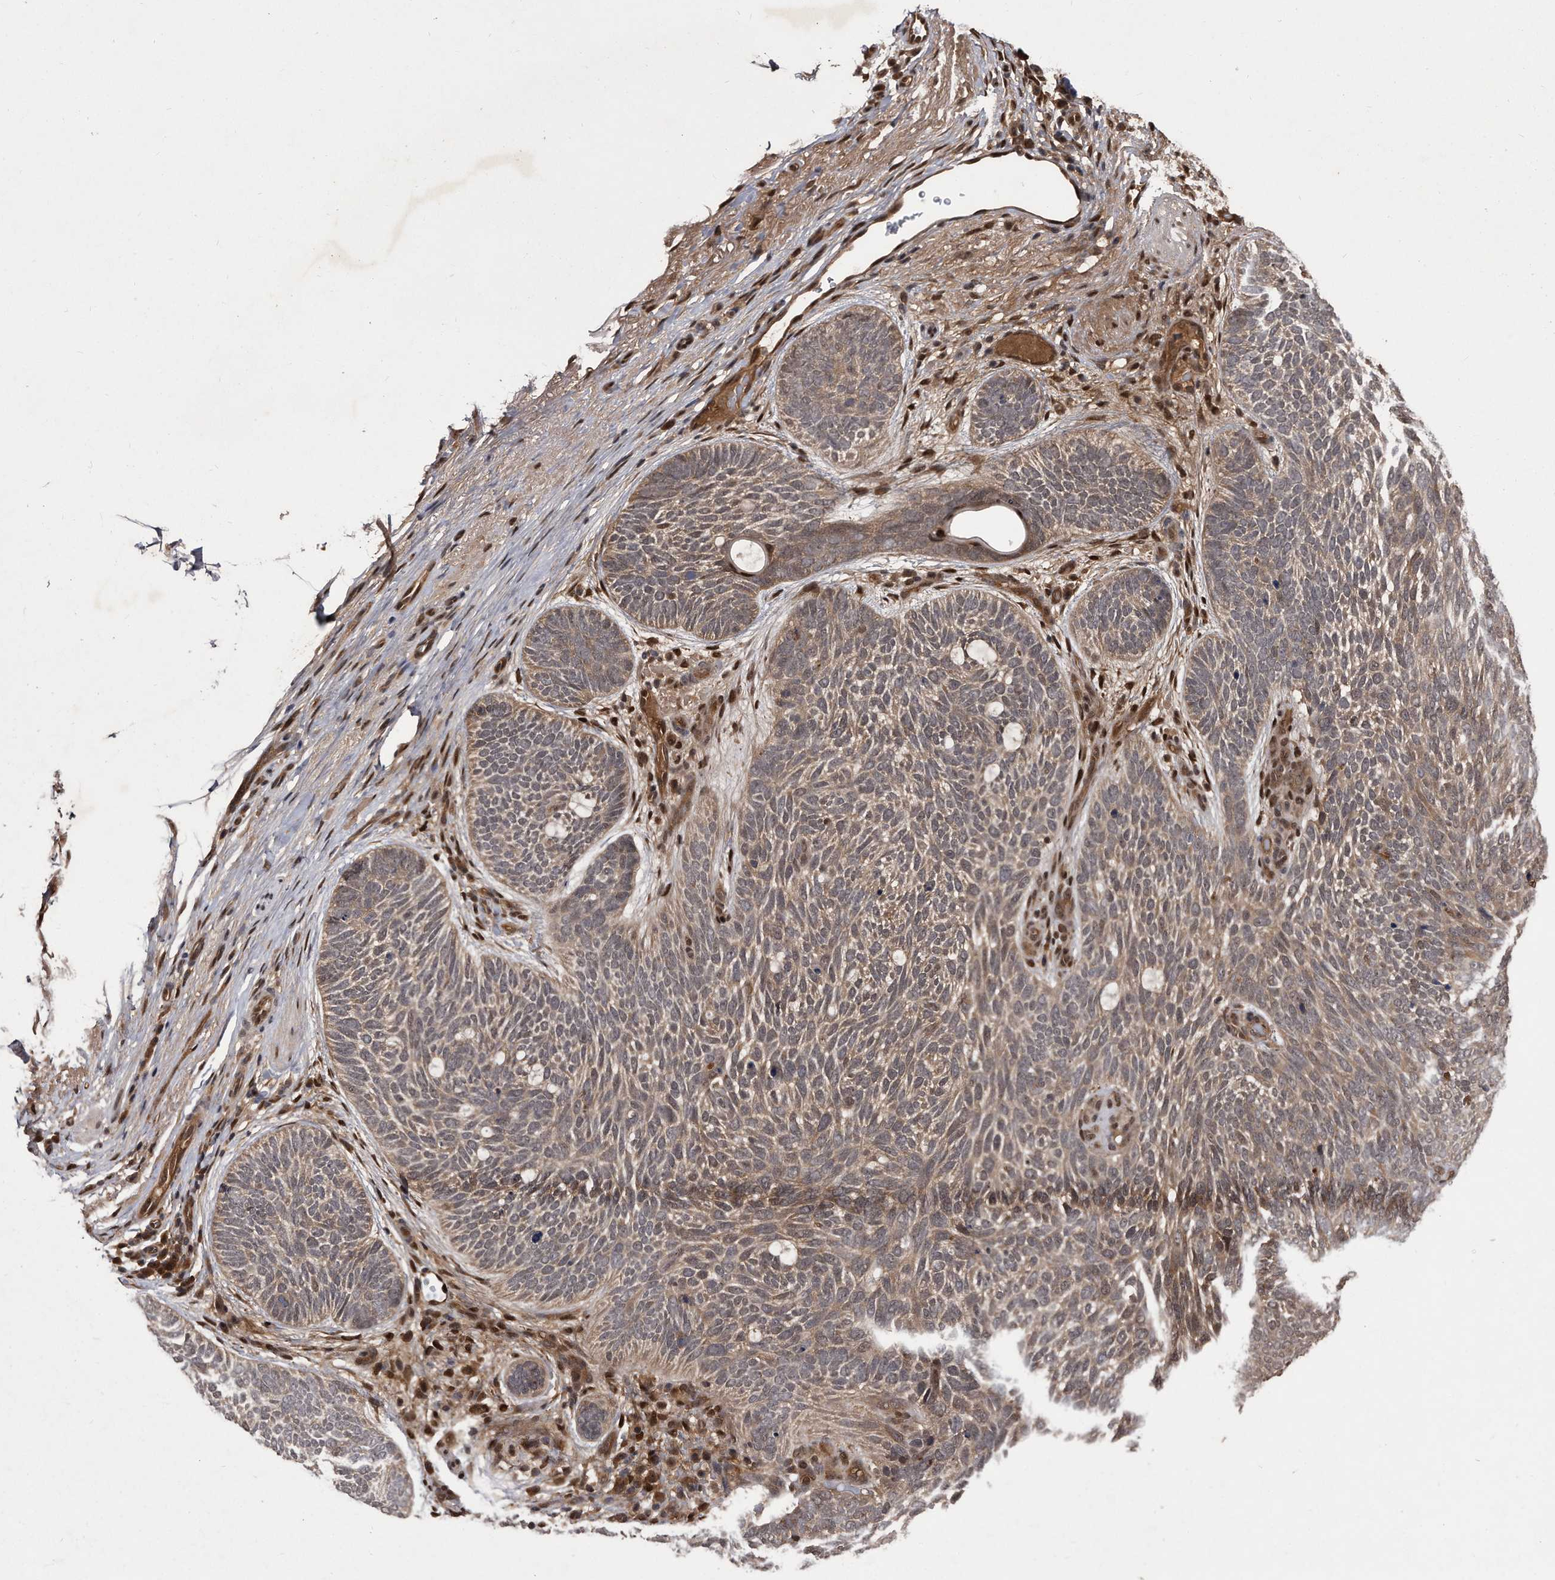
{"staining": {"intensity": "weak", "quantity": "25%-75%", "location": "cytoplasmic/membranous"}, "tissue": "skin cancer", "cell_type": "Tumor cells", "image_type": "cancer", "snomed": [{"axis": "morphology", "description": "Basal cell carcinoma"}, {"axis": "topography", "description": "Skin"}], "caption": "Immunohistochemistry (IHC) of skin cancer (basal cell carcinoma) demonstrates low levels of weak cytoplasmic/membranous positivity in about 25%-75% of tumor cells. (Brightfield microscopy of DAB IHC at high magnification).", "gene": "RAD23B", "patient": {"sex": "female", "age": 85}}